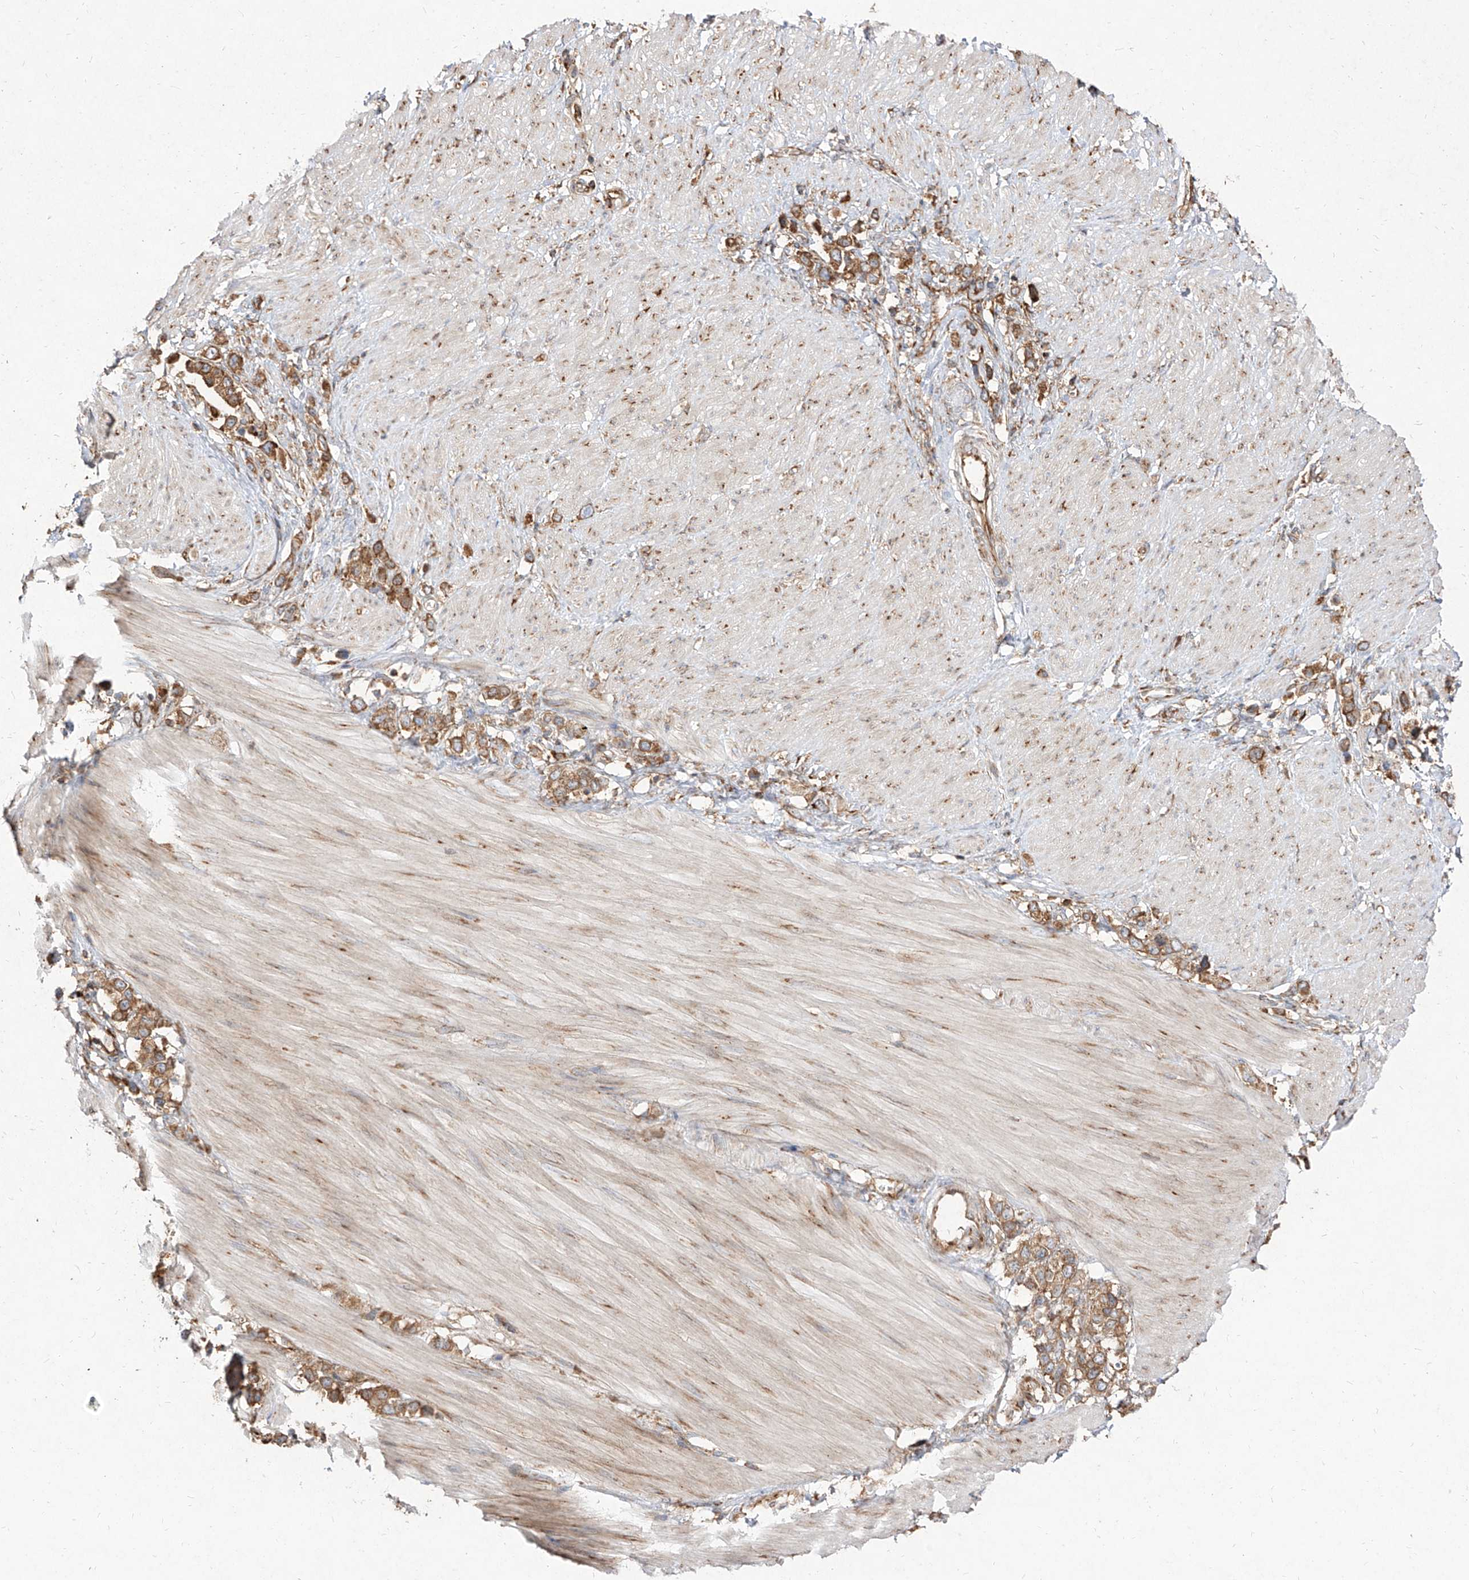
{"staining": {"intensity": "moderate", "quantity": ">75%", "location": "cytoplasmic/membranous"}, "tissue": "stomach cancer", "cell_type": "Tumor cells", "image_type": "cancer", "snomed": [{"axis": "morphology", "description": "Adenocarcinoma, NOS"}, {"axis": "topography", "description": "Stomach"}], "caption": "This histopathology image demonstrates IHC staining of human stomach cancer (adenocarcinoma), with medium moderate cytoplasmic/membranous staining in about >75% of tumor cells.", "gene": "RPS25", "patient": {"sex": "female", "age": 65}}